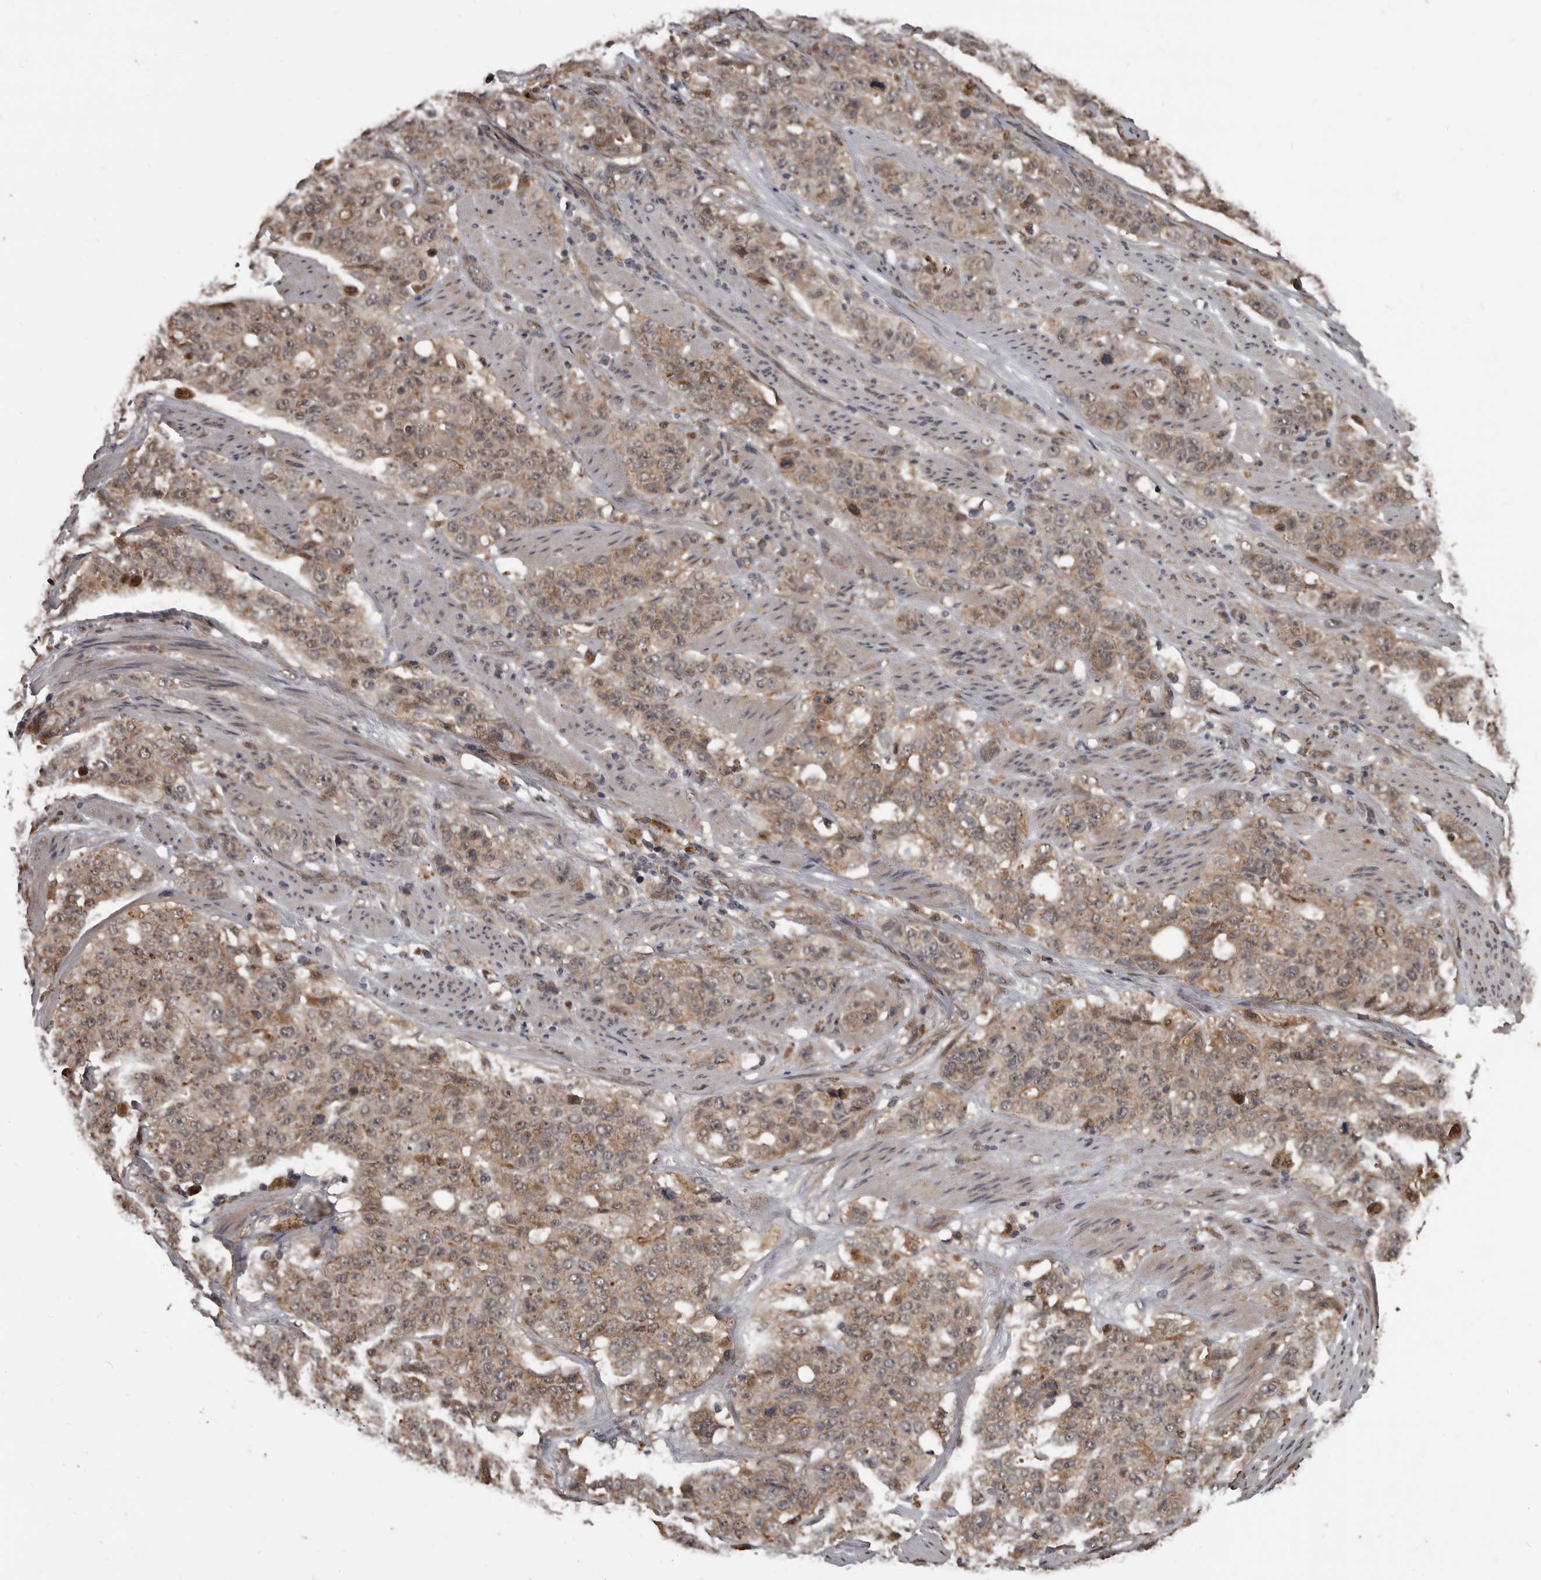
{"staining": {"intensity": "weak", "quantity": ">75%", "location": "cytoplasmic/membranous"}, "tissue": "stomach cancer", "cell_type": "Tumor cells", "image_type": "cancer", "snomed": [{"axis": "morphology", "description": "Adenocarcinoma, NOS"}, {"axis": "topography", "description": "Stomach"}], "caption": "Weak cytoplasmic/membranous staining is present in about >75% of tumor cells in stomach cancer (adenocarcinoma).", "gene": "AHR", "patient": {"sex": "male", "age": 48}}